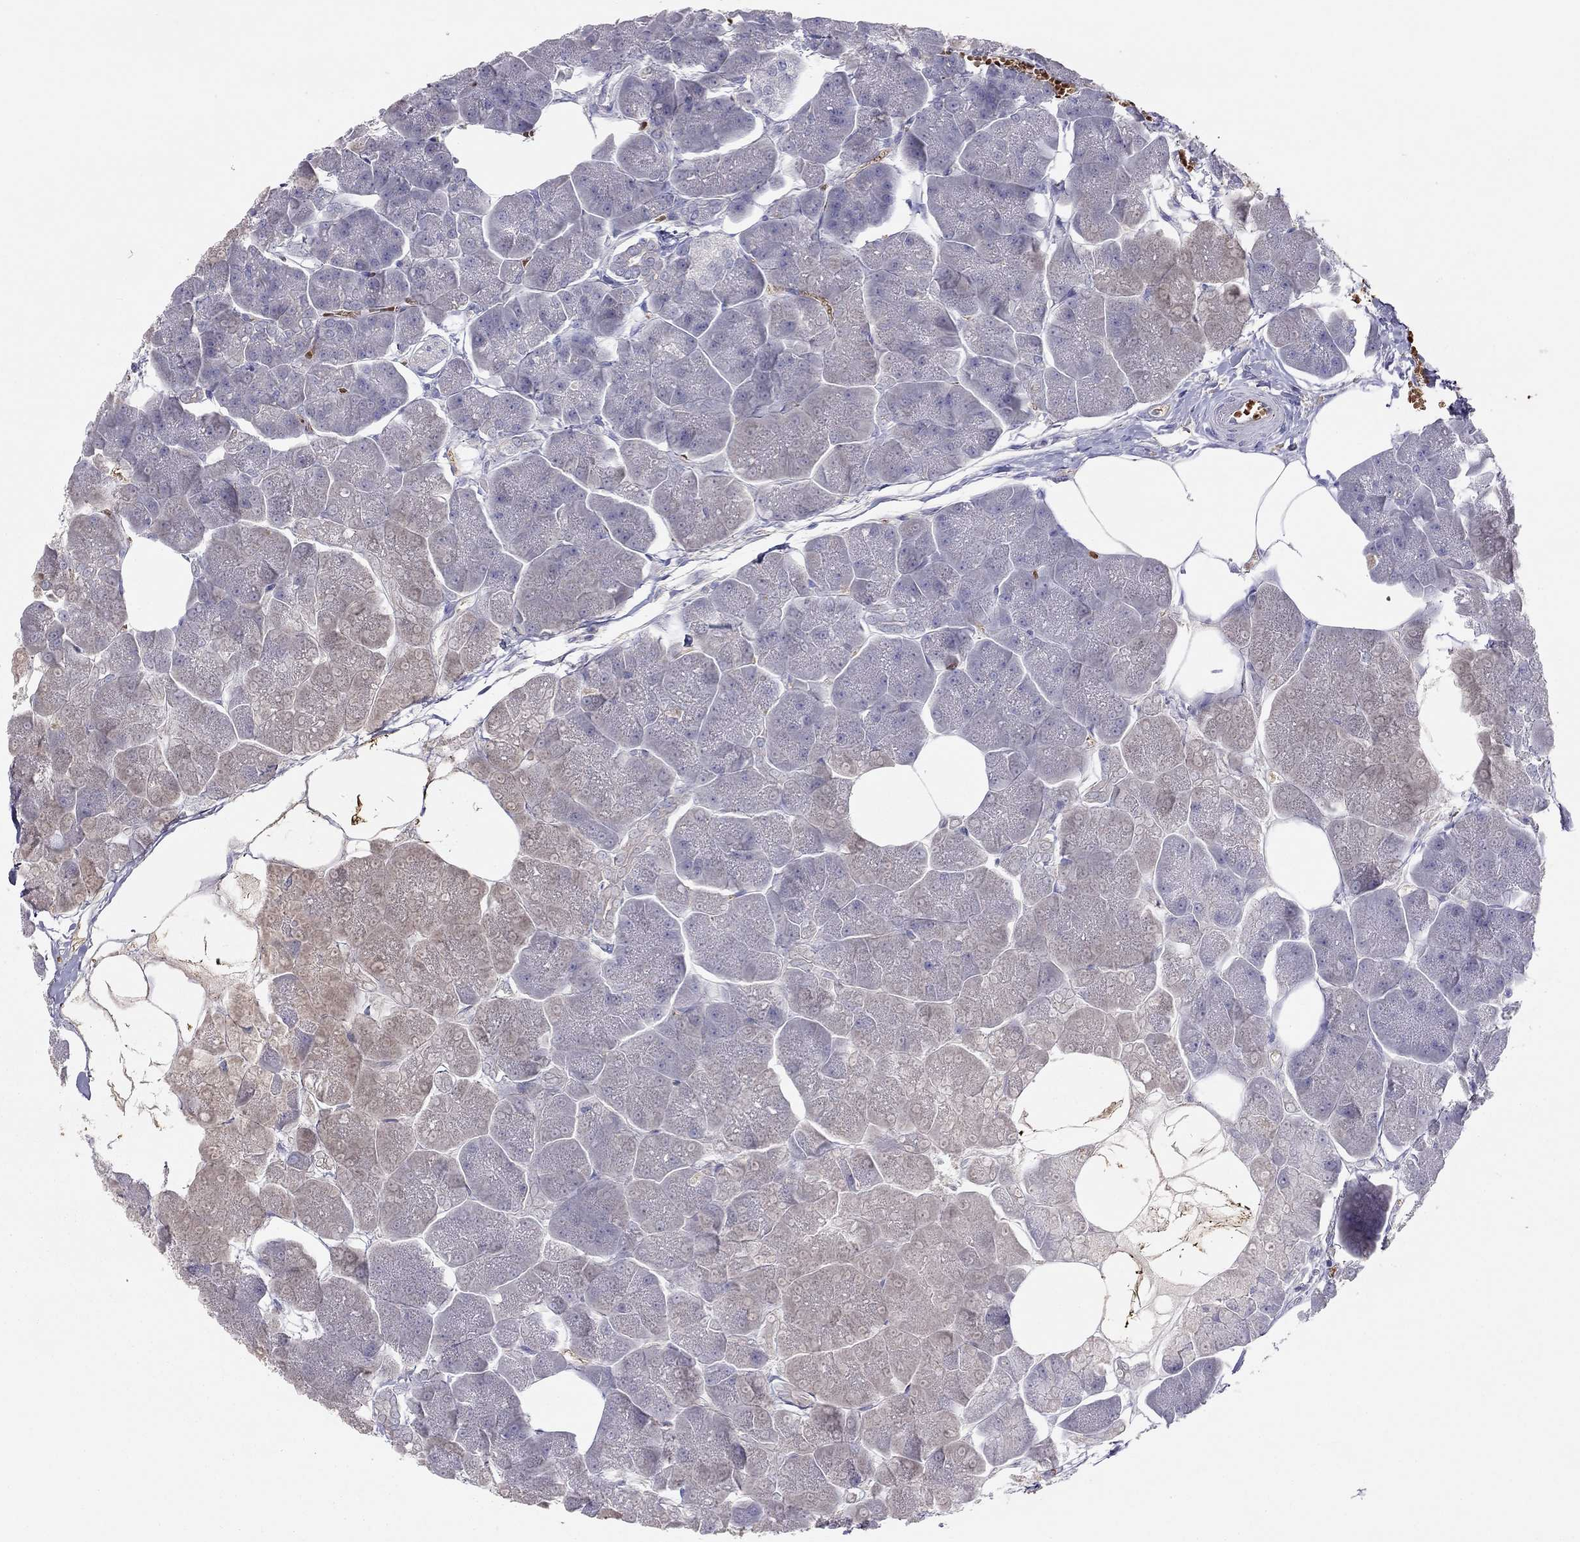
{"staining": {"intensity": "negative", "quantity": "none", "location": "none"}, "tissue": "pancreas", "cell_type": "Exocrine glandular cells", "image_type": "normal", "snomed": [{"axis": "morphology", "description": "Normal tissue, NOS"}, {"axis": "topography", "description": "Adipose tissue"}, {"axis": "topography", "description": "Pancreas"}, {"axis": "topography", "description": "Peripheral nerve tissue"}], "caption": "DAB immunohistochemical staining of benign pancreas demonstrates no significant positivity in exocrine glandular cells. (DAB immunohistochemistry visualized using brightfield microscopy, high magnification).", "gene": "RHCE", "patient": {"sex": "female", "age": 58}}